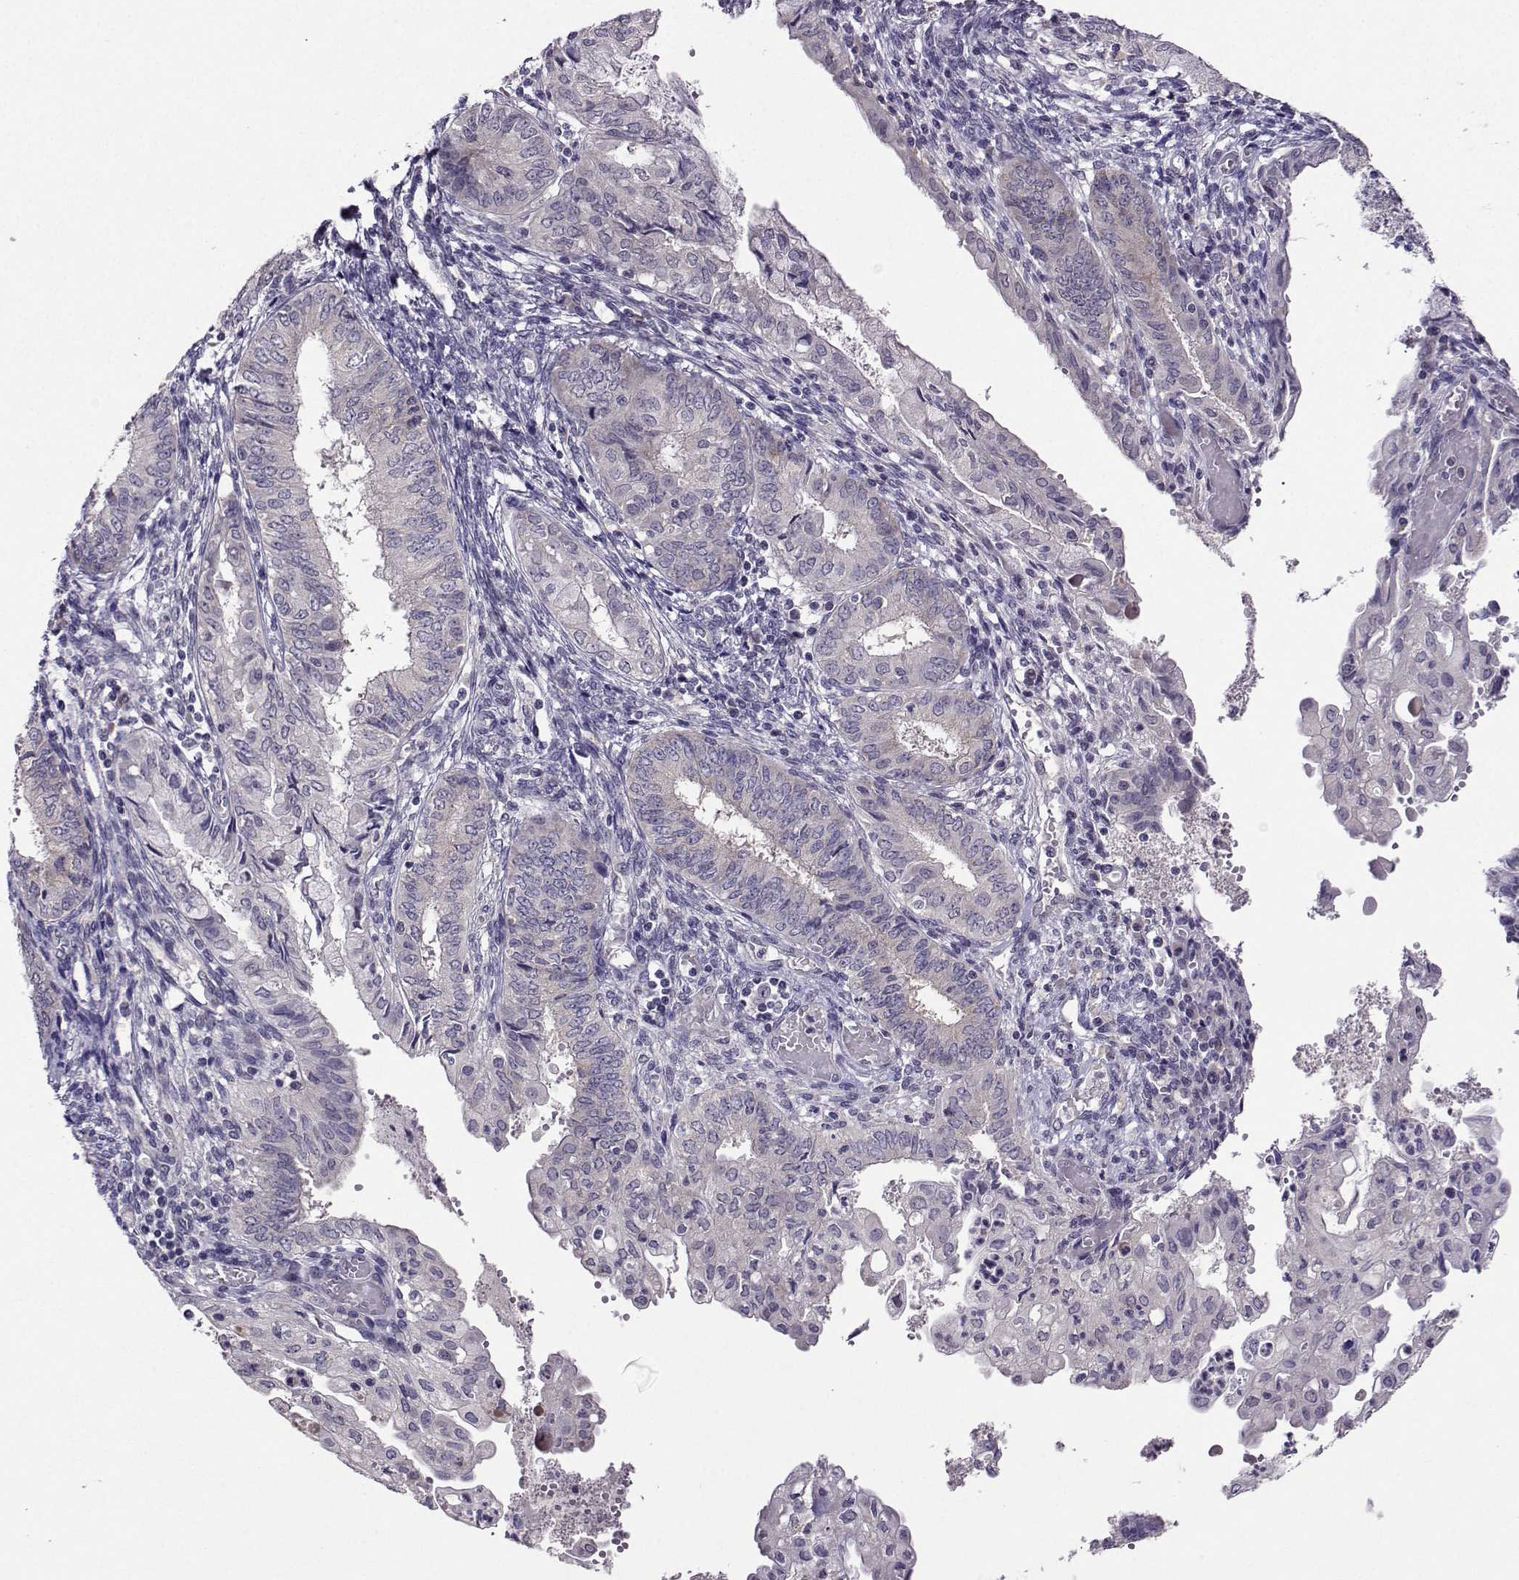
{"staining": {"intensity": "negative", "quantity": "none", "location": "none"}, "tissue": "endometrial cancer", "cell_type": "Tumor cells", "image_type": "cancer", "snomed": [{"axis": "morphology", "description": "Adenocarcinoma, NOS"}, {"axis": "topography", "description": "Endometrium"}], "caption": "There is no significant staining in tumor cells of adenocarcinoma (endometrial).", "gene": "DDX20", "patient": {"sex": "female", "age": 68}}